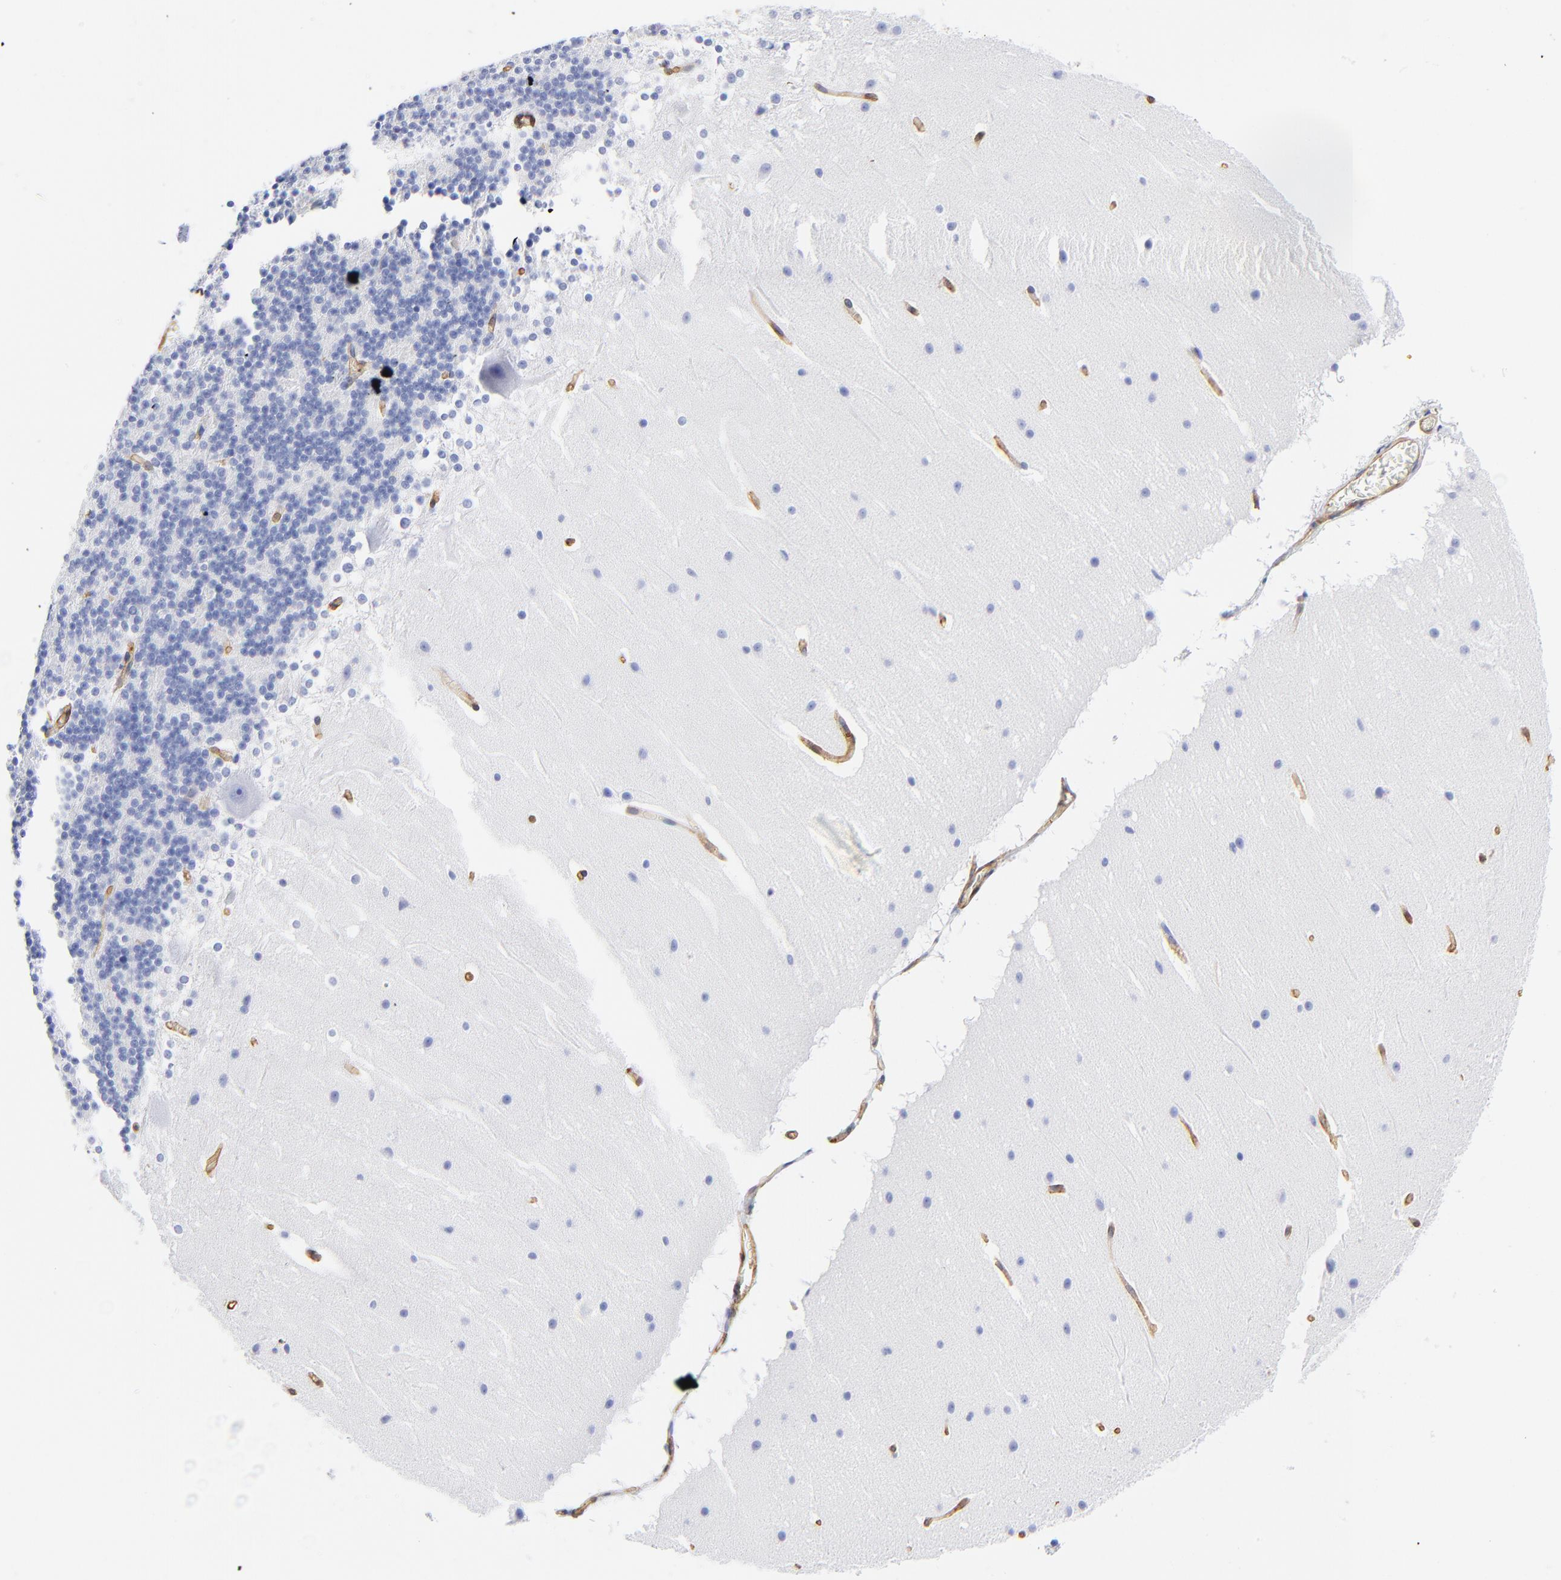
{"staining": {"intensity": "negative", "quantity": "none", "location": "none"}, "tissue": "cerebellum", "cell_type": "Cells in granular layer", "image_type": "normal", "snomed": [{"axis": "morphology", "description": "Normal tissue, NOS"}, {"axis": "topography", "description": "Cerebellum"}], "caption": "The immunohistochemistry photomicrograph has no significant staining in cells in granular layer of cerebellum.", "gene": "TAGLN2", "patient": {"sex": "female", "age": 19}}